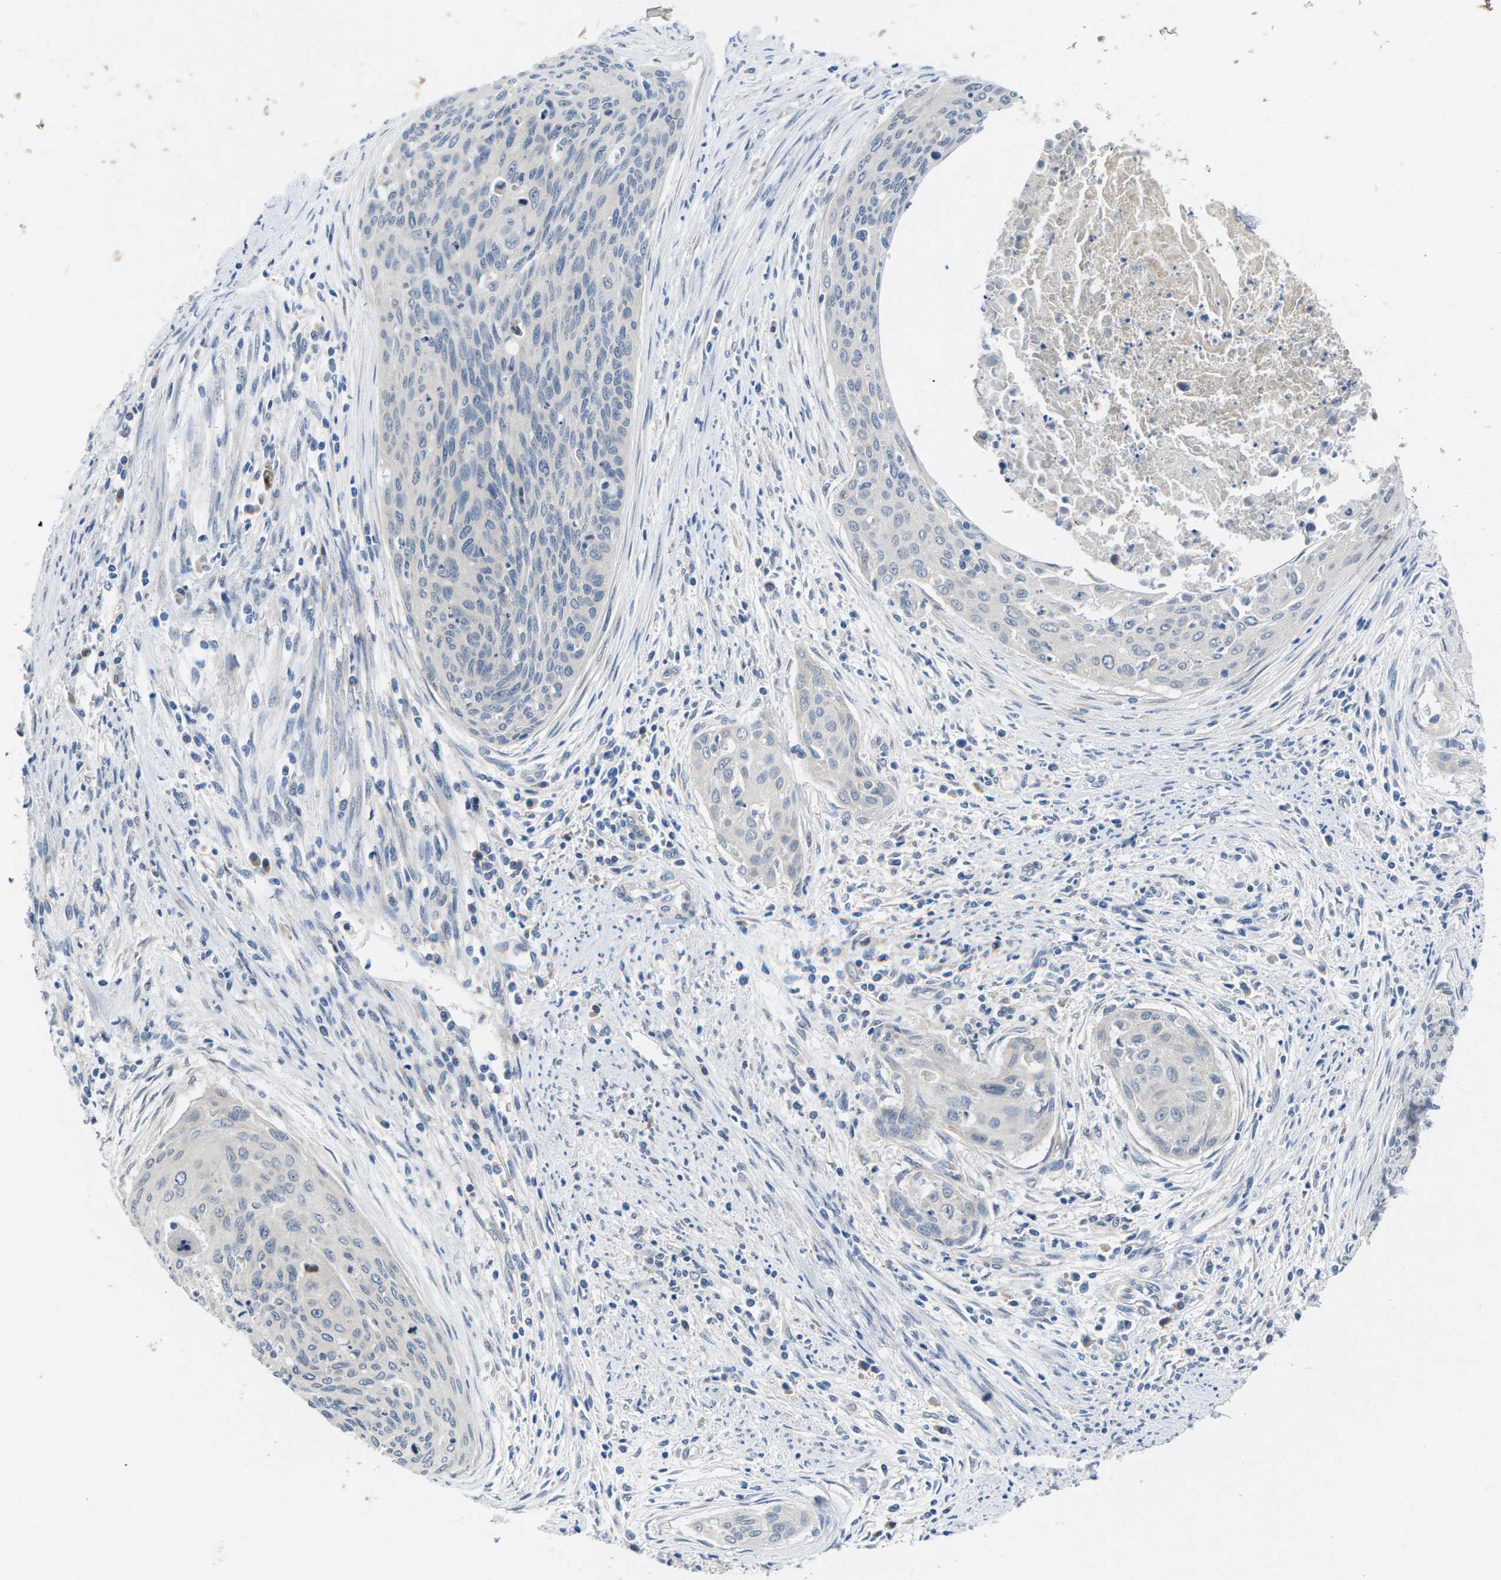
{"staining": {"intensity": "negative", "quantity": "none", "location": "none"}, "tissue": "cervical cancer", "cell_type": "Tumor cells", "image_type": "cancer", "snomed": [{"axis": "morphology", "description": "Squamous cell carcinoma, NOS"}, {"axis": "topography", "description": "Cervix"}], "caption": "This is a micrograph of immunohistochemistry (IHC) staining of squamous cell carcinoma (cervical), which shows no expression in tumor cells. The staining is performed using DAB (3,3'-diaminobenzidine) brown chromogen with nuclei counter-stained in using hematoxylin.", "gene": "ERGIC3", "patient": {"sex": "female", "age": 55}}